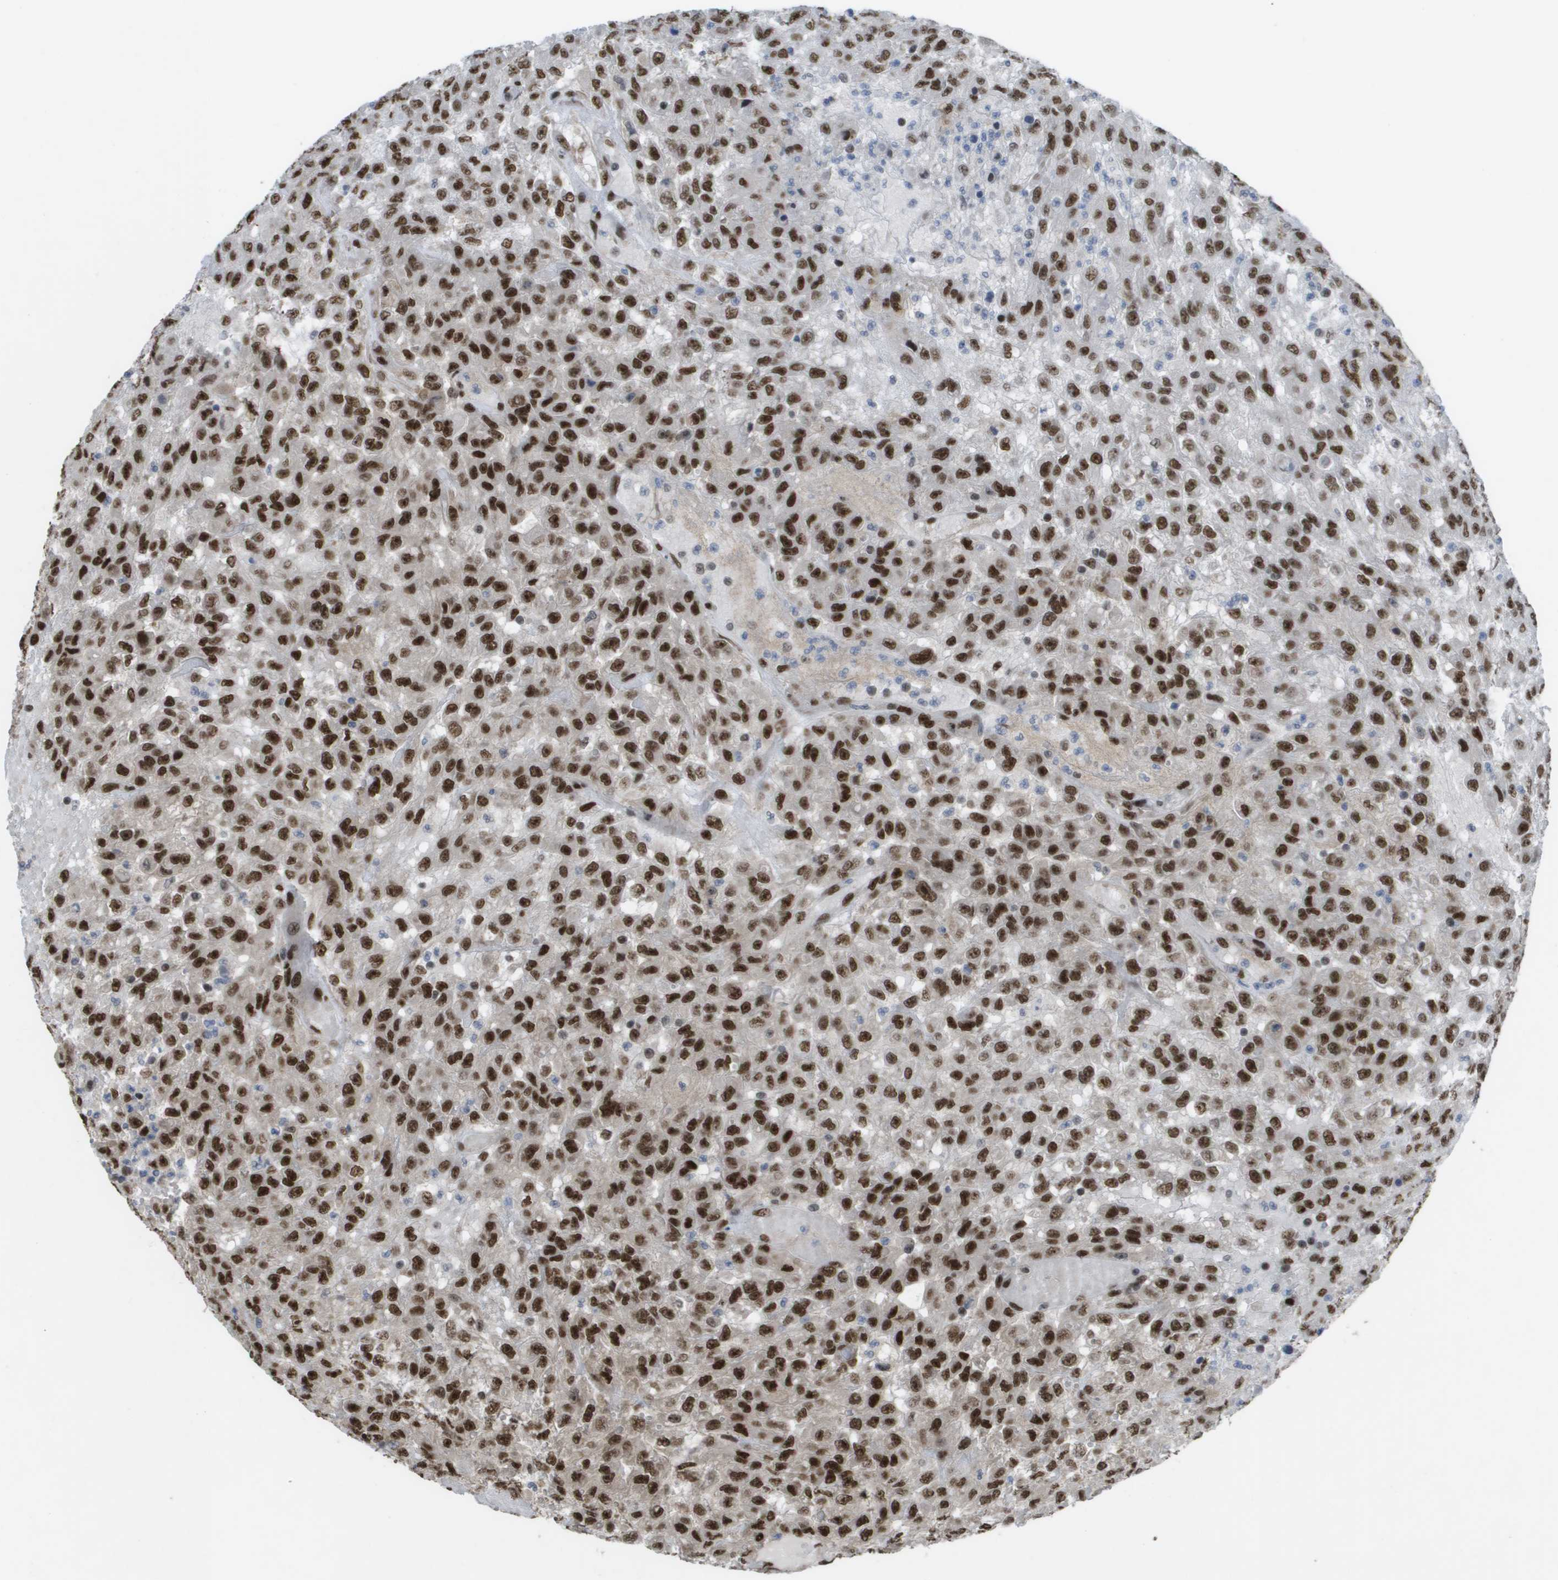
{"staining": {"intensity": "strong", "quantity": ">75%", "location": "nuclear"}, "tissue": "urothelial cancer", "cell_type": "Tumor cells", "image_type": "cancer", "snomed": [{"axis": "morphology", "description": "Urothelial carcinoma, High grade"}, {"axis": "topography", "description": "Urinary bladder"}], "caption": "Protein expression analysis of high-grade urothelial carcinoma demonstrates strong nuclear expression in approximately >75% of tumor cells.", "gene": "CDT1", "patient": {"sex": "male", "age": 46}}